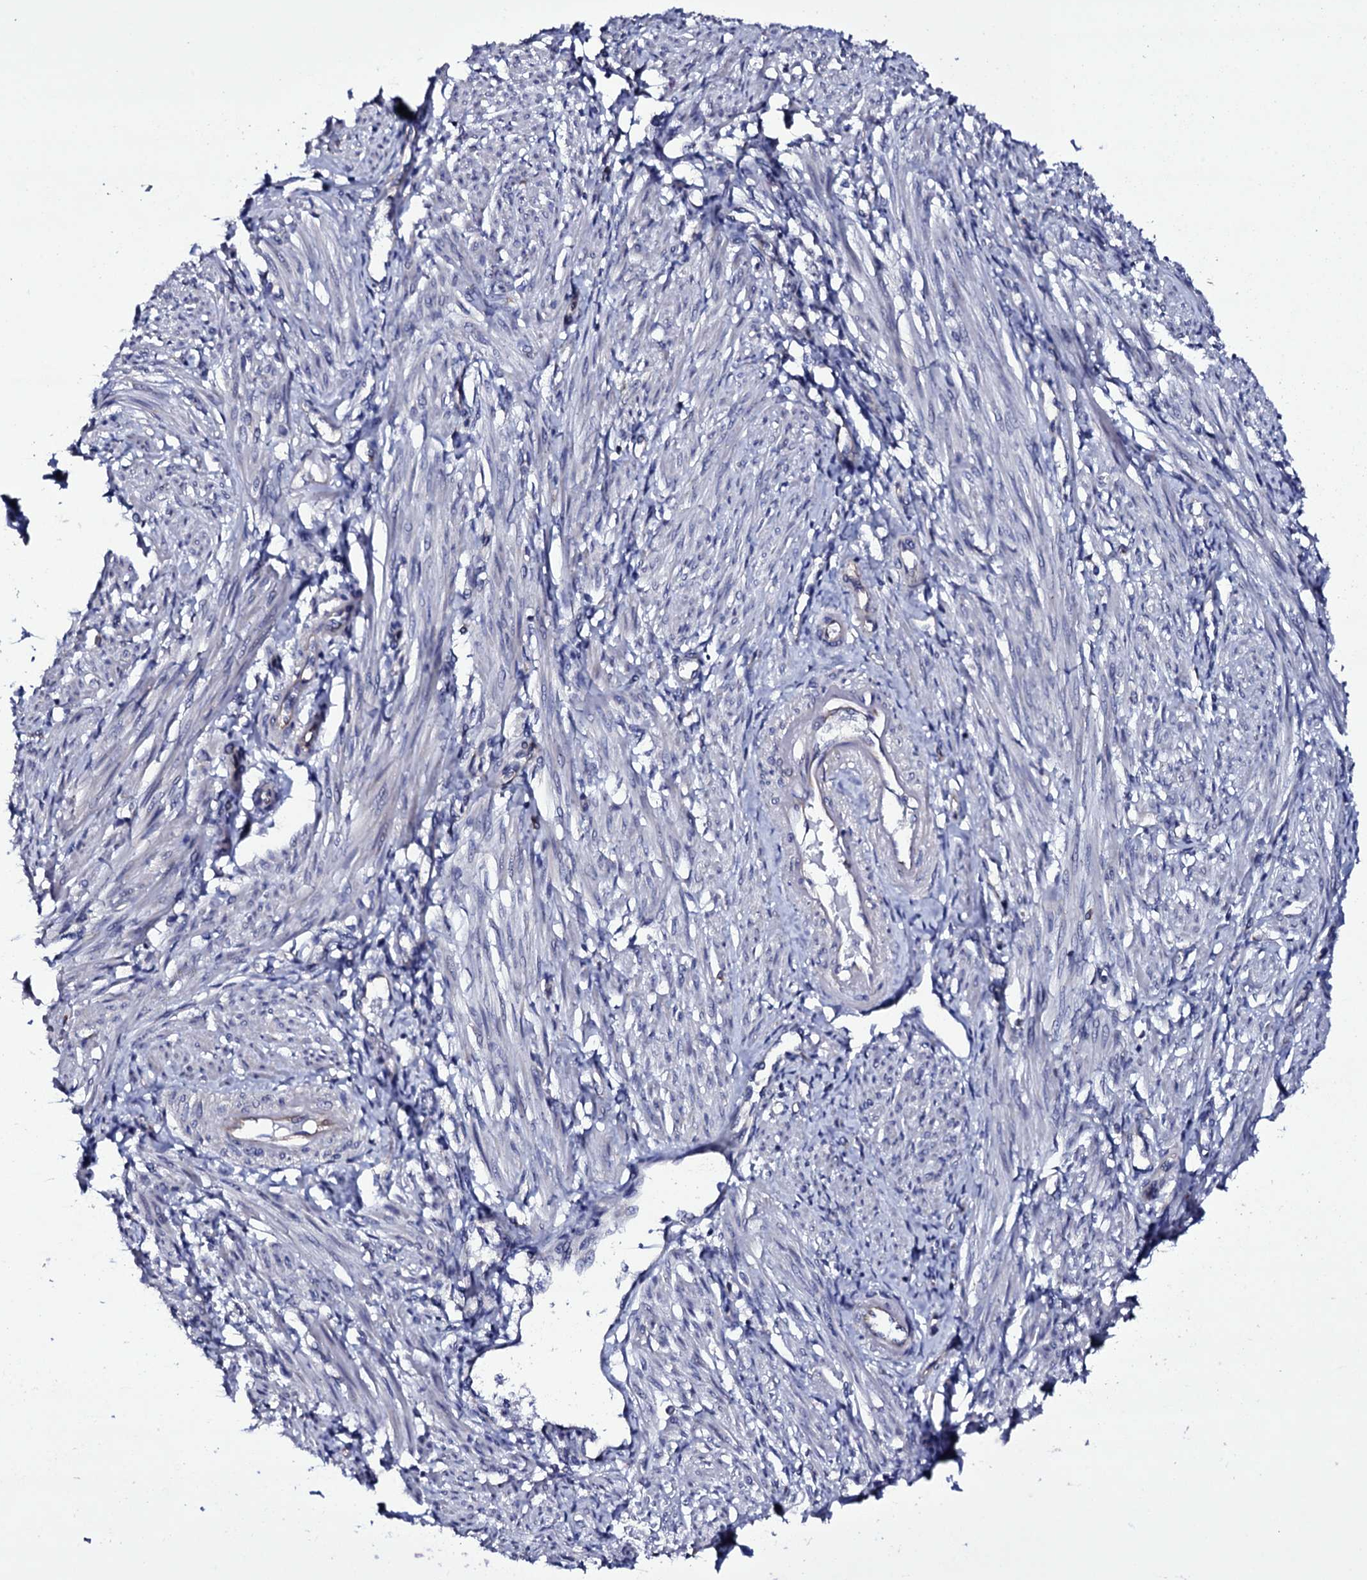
{"staining": {"intensity": "negative", "quantity": "none", "location": "none"}, "tissue": "smooth muscle", "cell_type": "Smooth muscle cells", "image_type": "normal", "snomed": [{"axis": "morphology", "description": "Normal tissue, NOS"}, {"axis": "topography", "description": "Smooth muscle"}], "caption": "Human smooth muscle stained for a protein using immunohistochemistry demonstrates no positivity in smooth muscle cells.", "gene": "BCL2L14", "patient": {"sex": "female", "age": 39}}